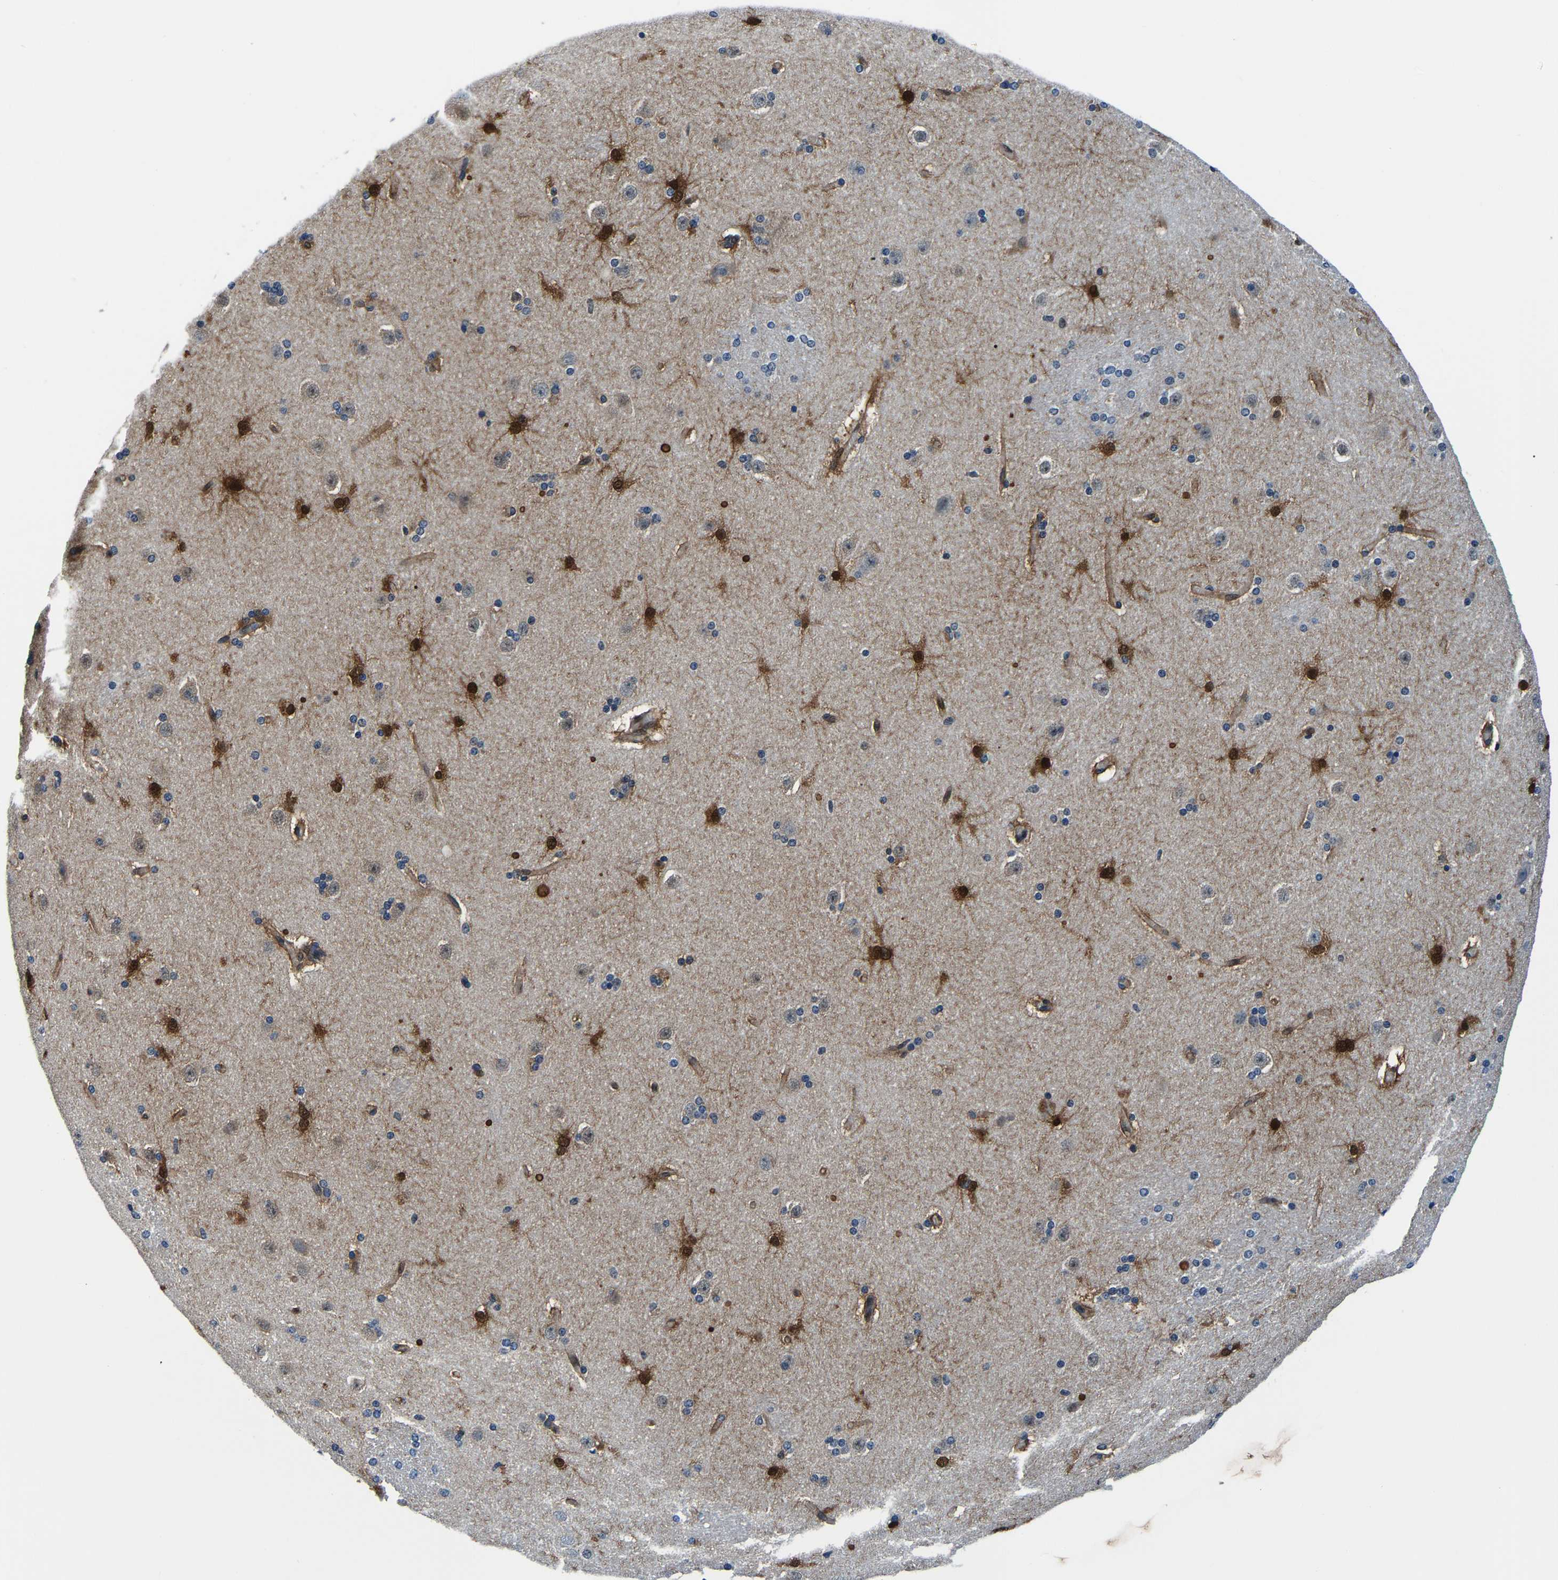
{"staining": {"intensity": "strong", "quantity": "<25%", "location": "cytoplasmic/membranous,nuclear"}, "tissue": "caudate", "cell_type": "Glial cells", "image_type": "normal", "snomed": [{"axis": "morphology", "description": "Normal tissue, NOS"}, {"axis": "topography", "description": "Lateral ventricle wall"}], "caption": "DAB immunohistochemical staining of benign caudate shows strong cytoplasmic/membranous,nuclear protein staining in approximately <25% of glial cells. The staining is performed using DAB brown chromogen to label protein expression. The nuclei are counter-stained blue using hematoxylin.", "gene": "S100A13", "patient": {"sex": "female", "age": 19}}